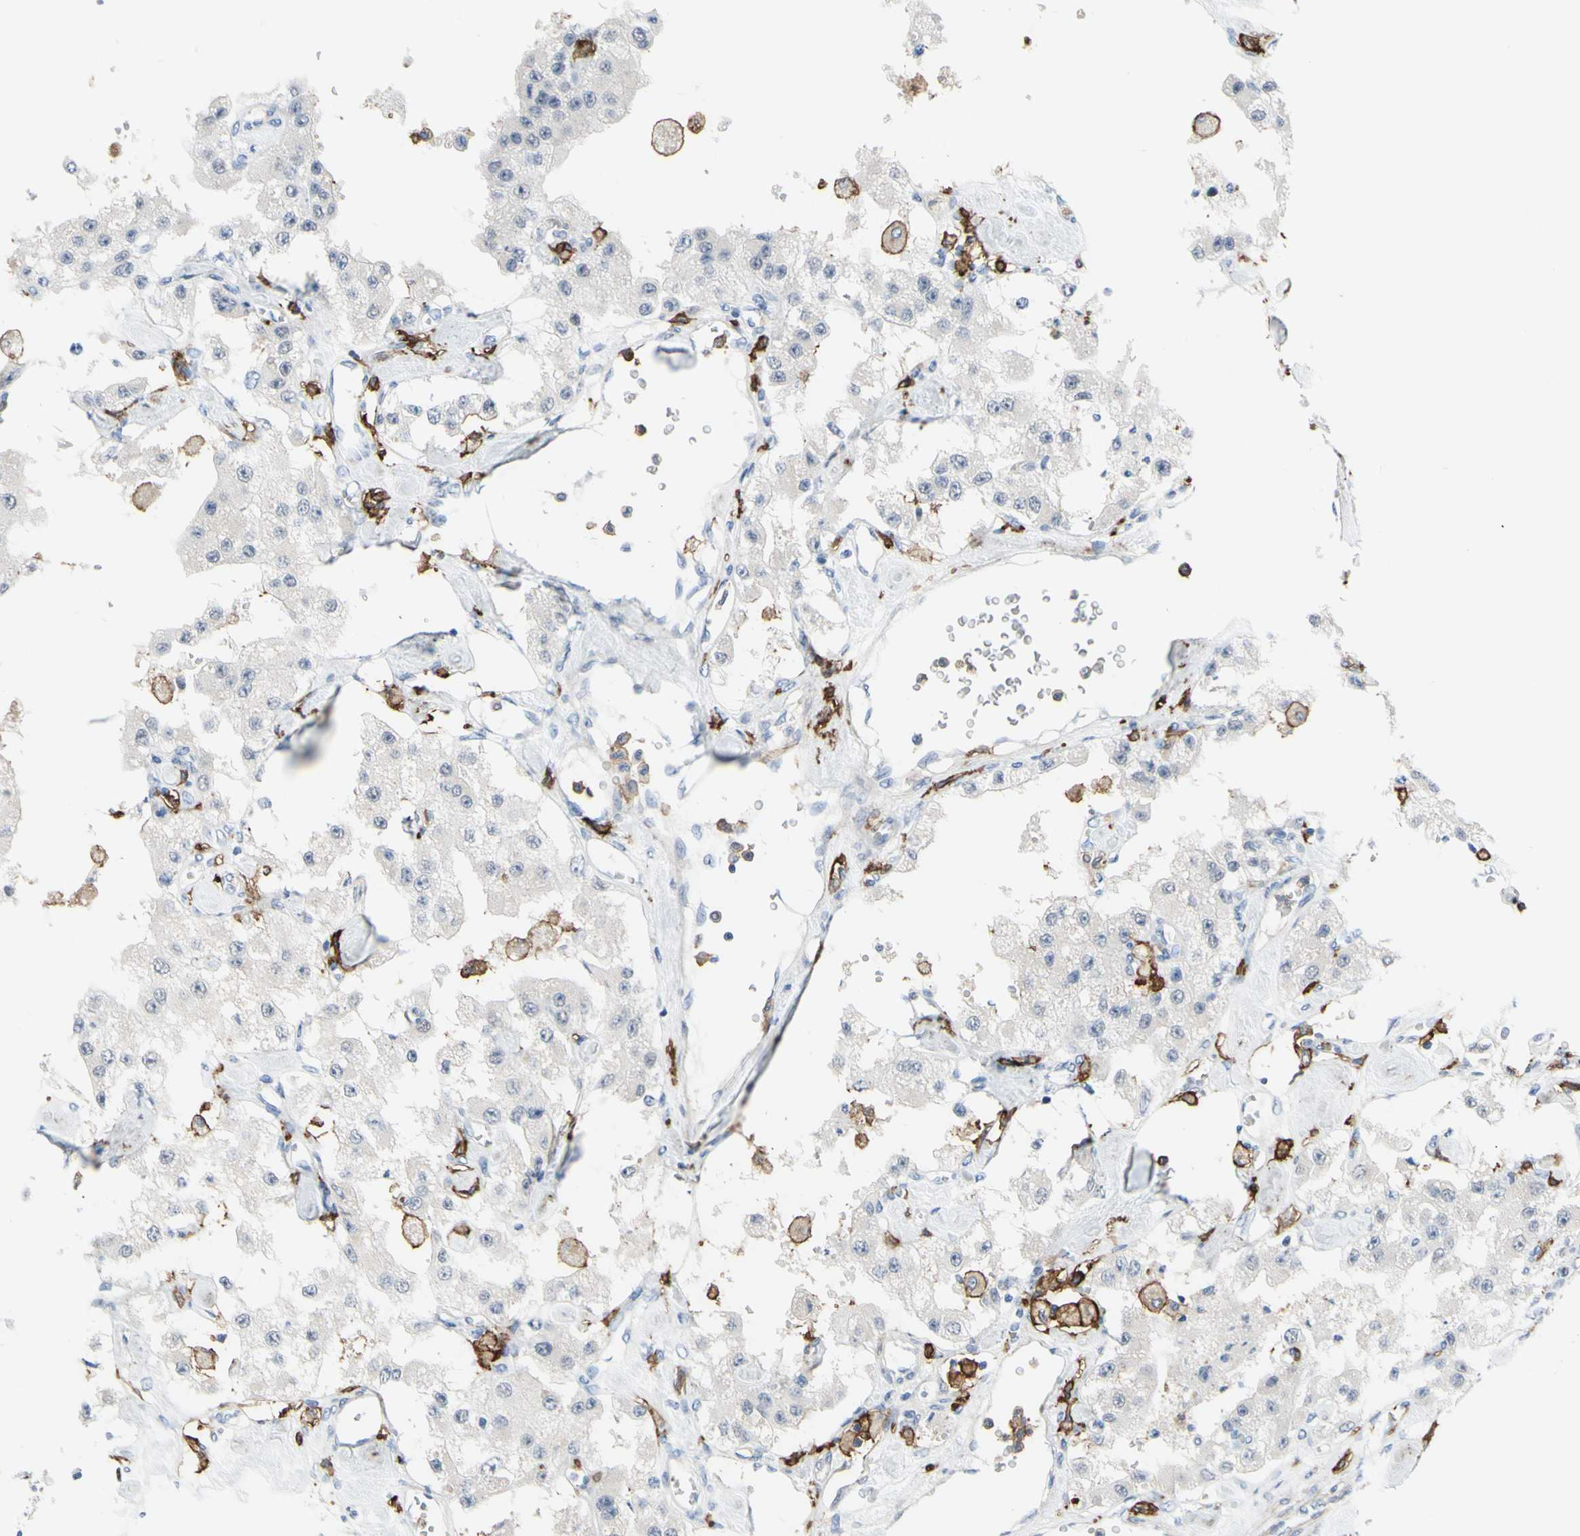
{"staining": {"intensity": "negative", "quantity": "none", "location": "none"}, "tissue": "carcinoid", "cell_type": "Tumor cells", "image_type": "cancer", "snomed": [{"axis": "morphology", "description": "Carcinoid, malignant, NOS"}, {"axis": "topography", "description": "Pancreas"}], "caption": "Immunohistochemistry (IHC) of human carcinoid (malignant) shows no positivity in tumor cells. (DAB (3,3'-diaminobenzidine) IHC, high magnification).", "gene": "FCGR2A", "patient": {"sex": "male", "age": 41}}